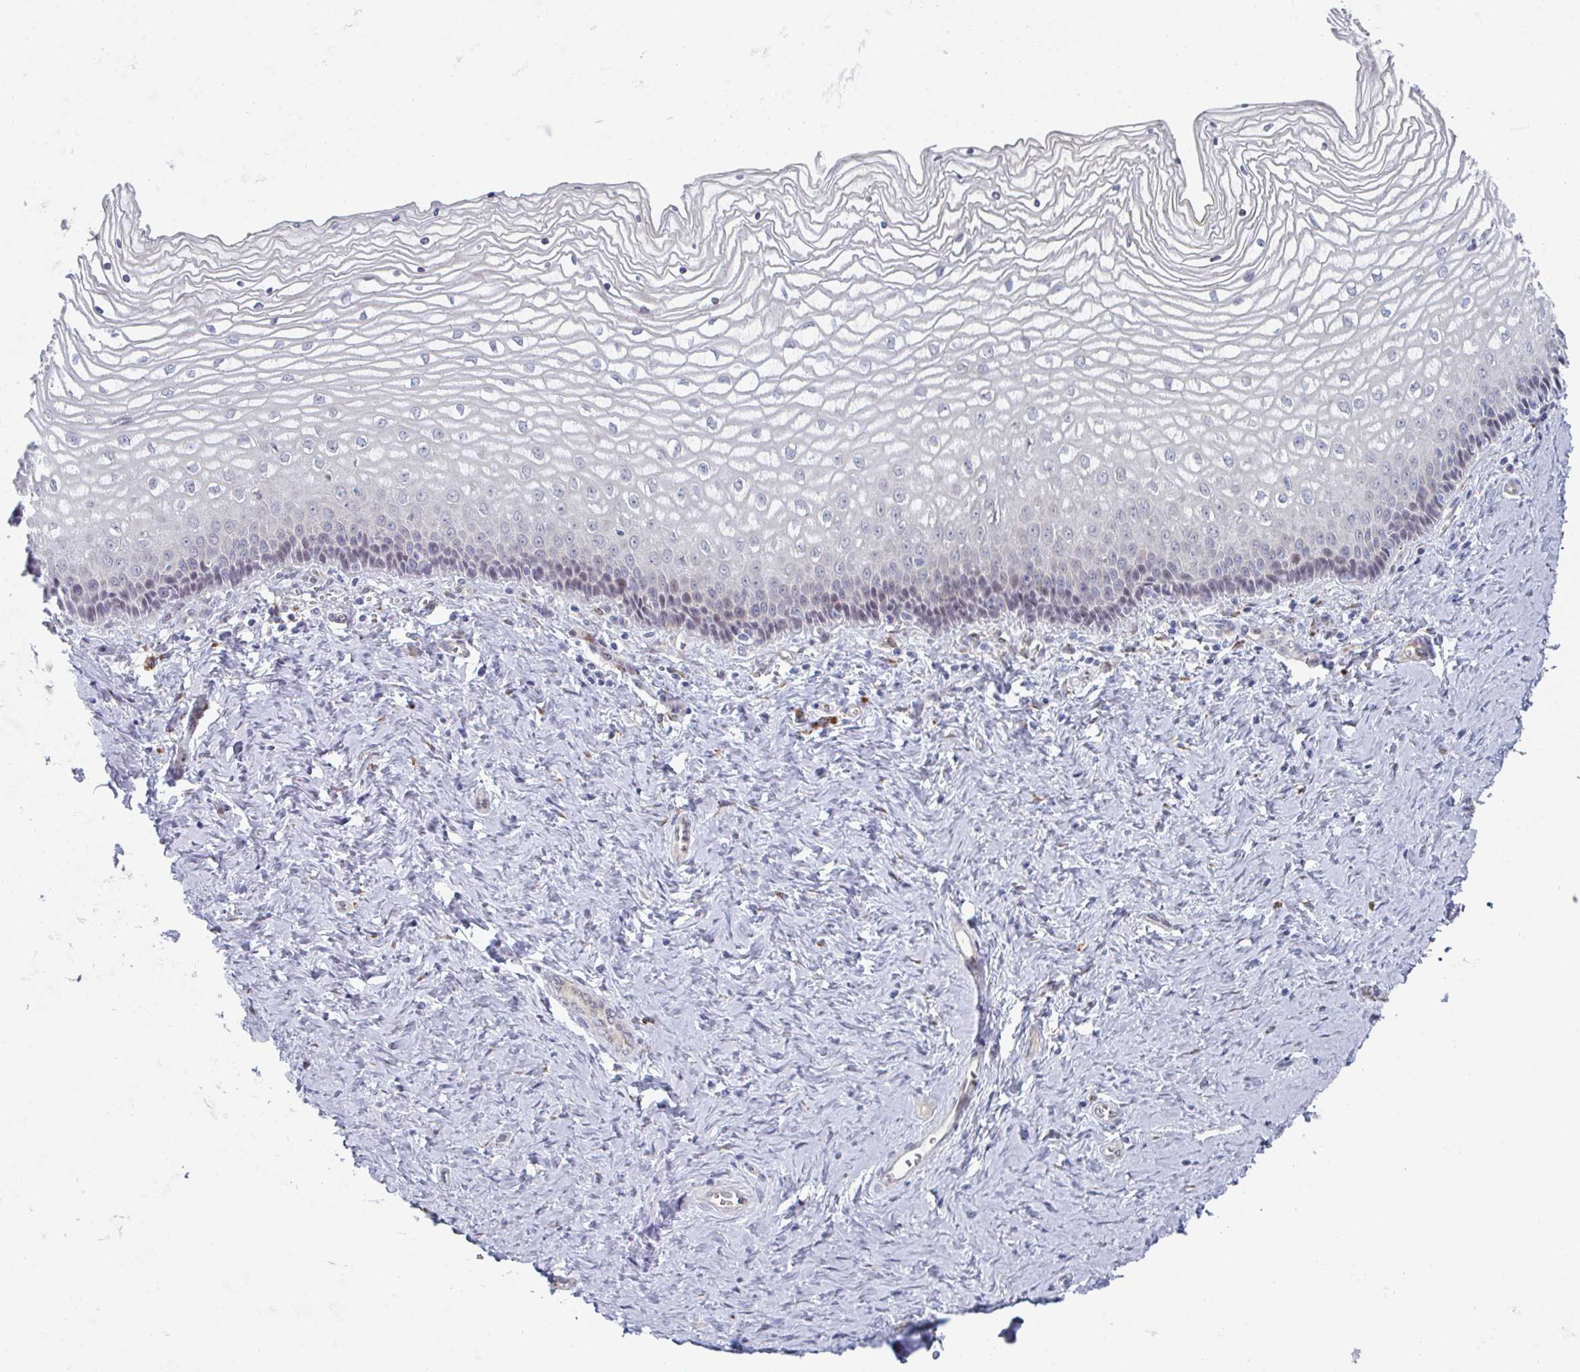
{"staining": {"intensity": "moderate", "quantity": "25%-75%", "location": "nuclear"}, "tissue": "vagina", "cell_type": "Squamous epithelial cells", "image_type": "normal", "snomed": [{"axis": "morphology", "description": "Normal tissue, NOS"}, {"axis": "topography", "description": "Vagina"}], "caption": "This histopathology image exhibits immunohistochemistry (IHC) staining of benign human vagina, with medium moderate nuclear staining in approximately 25%-75% of squamous epithelial cells.", "gene": "TRAPPC10", "patient": {"sex": "female", "age": 45}}